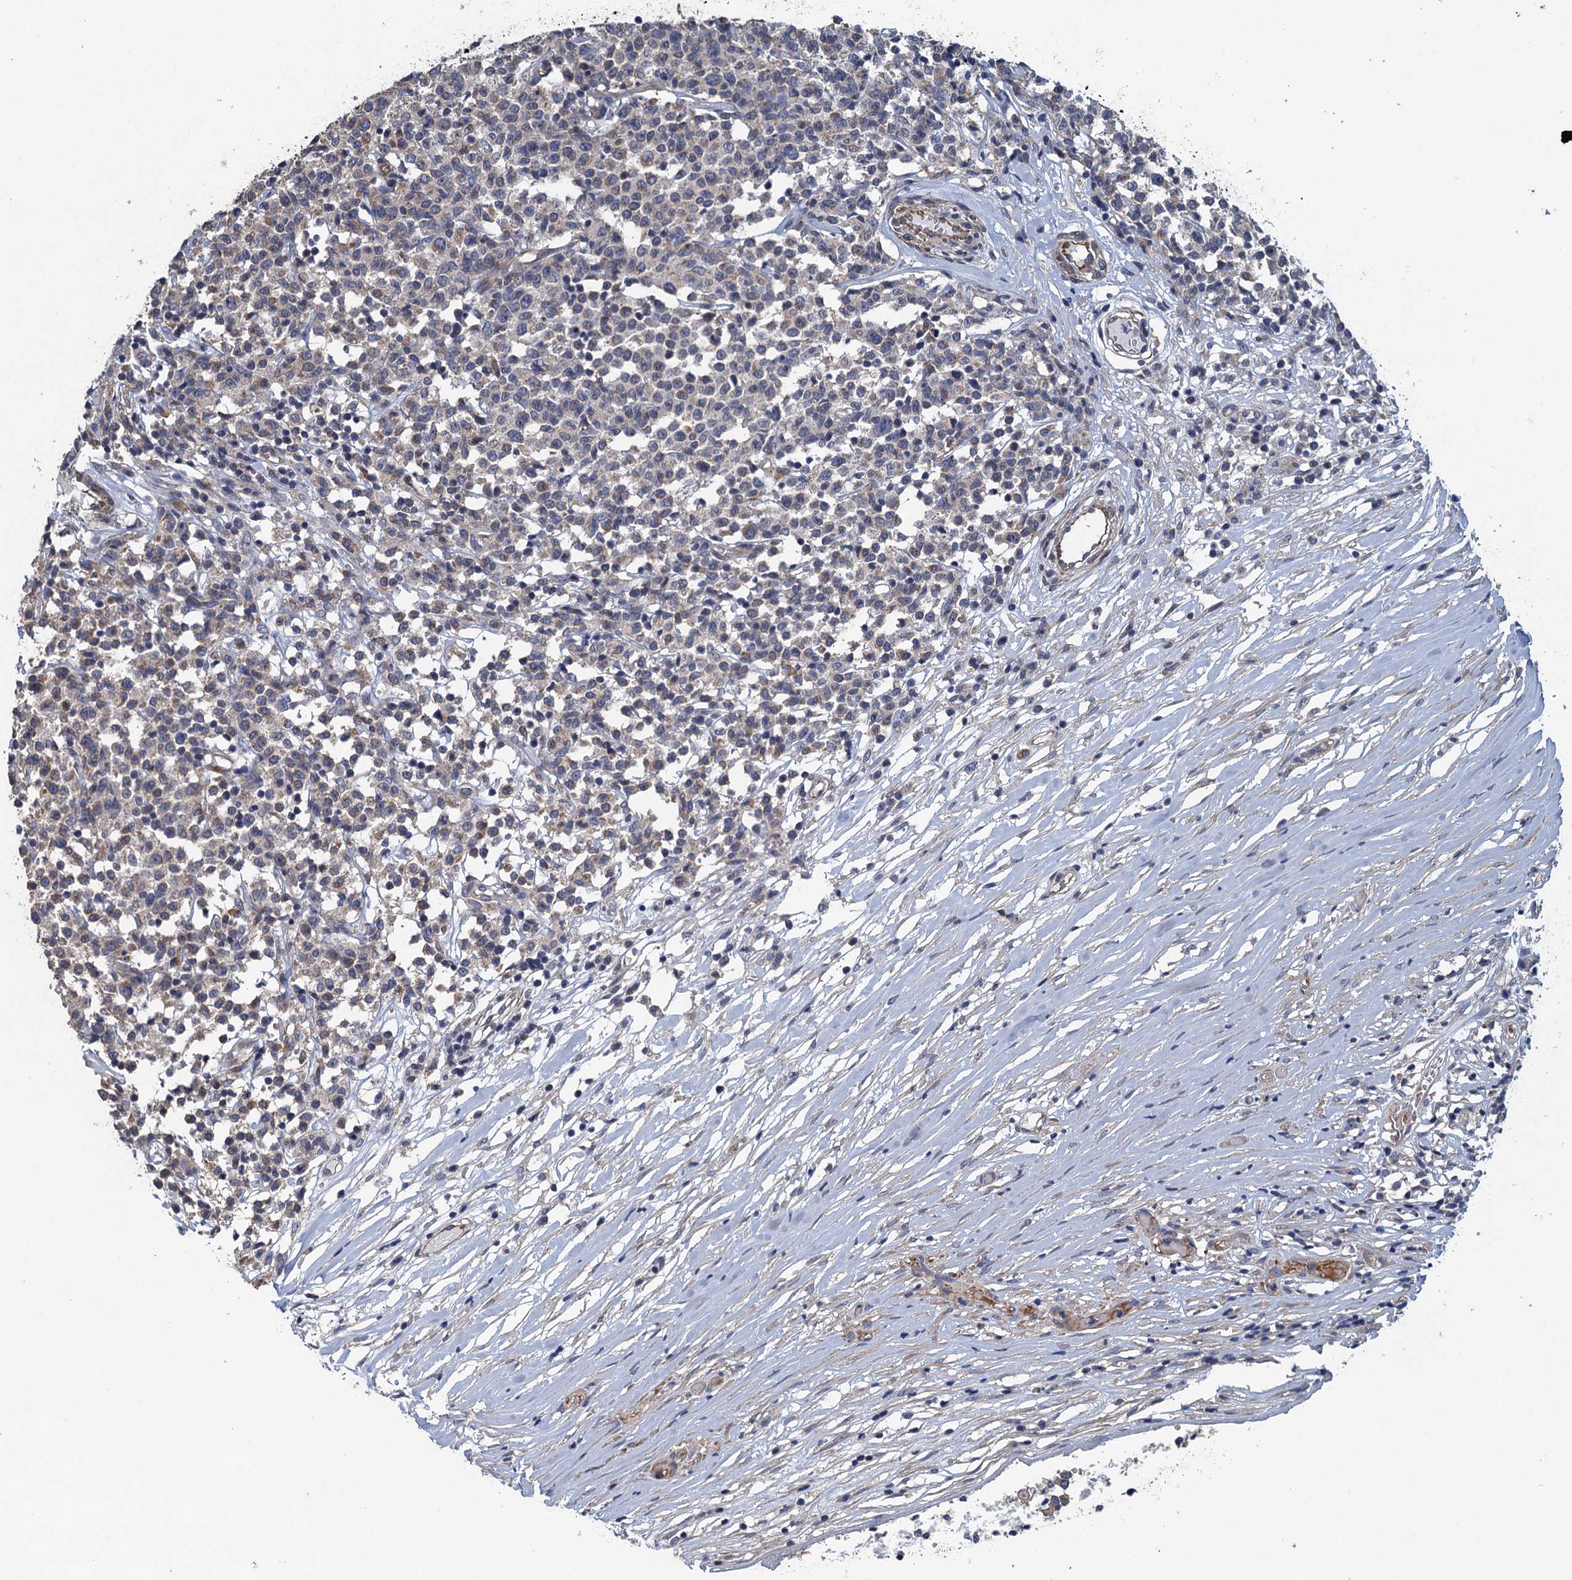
{"staining": {"intensity": "negative", "quantity": "none", "location": "none"}, "tissue": "lymphoma", "cell_type": "Tumor cells", "image_type": "cancer", "snomed": [{"axis": "morphology", "description": "Malignant lymphoma, non-Hodgkin's type, Low grade"}, {"axis": "topography", "description": "Small intestine"}], "caption": "This is a histopathology image of immunohistochemistry staining of lymphoma, which shows no positivity in tumor cells.", "gene": "RSAD2", "patient": {"sex": "female", "age": 59}}